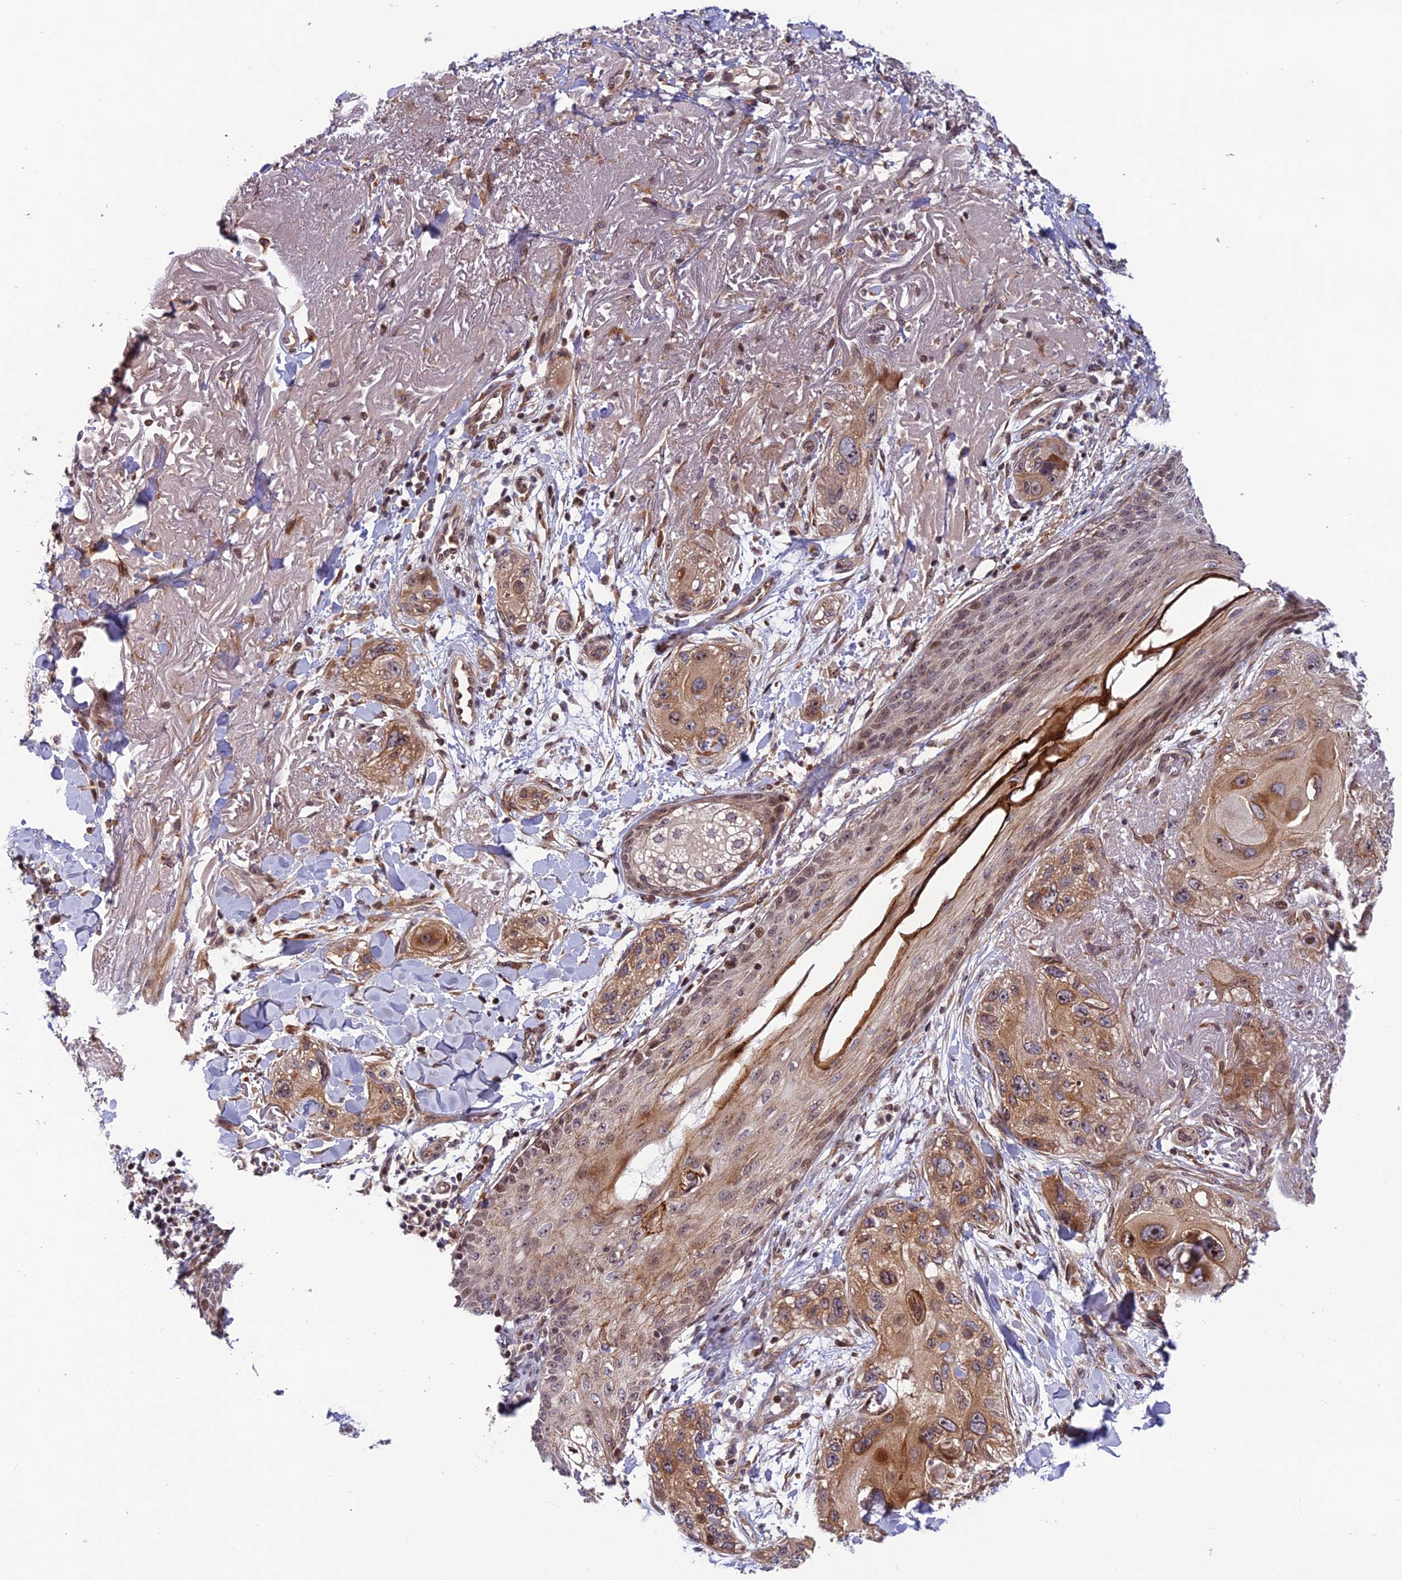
{"staining": {"intensity": "moderate", "quantity": ">75%", "location": "cytoplasmic/membranous"}, "tissue": "skin cancer", "cell_type": "Tumor cells", "image_type": "cancer", "snomed": [{"axis": "morphology", "description": "Normal tissue, NOS"}, {"axis": "morphology", "description": "Squamous cell carcinoma, NOS"}, {"axis": "topography", "description": "Skin"}], "caption": "Squamous cell carcinoma (skin) was stained to show a protein in brown. There is medium levels of moderate cytoplasmic/membranous expression in approximately >75% of tumor cells.", "gene": "SMIM7", "patient": {"sex": "male", "age": 72}}